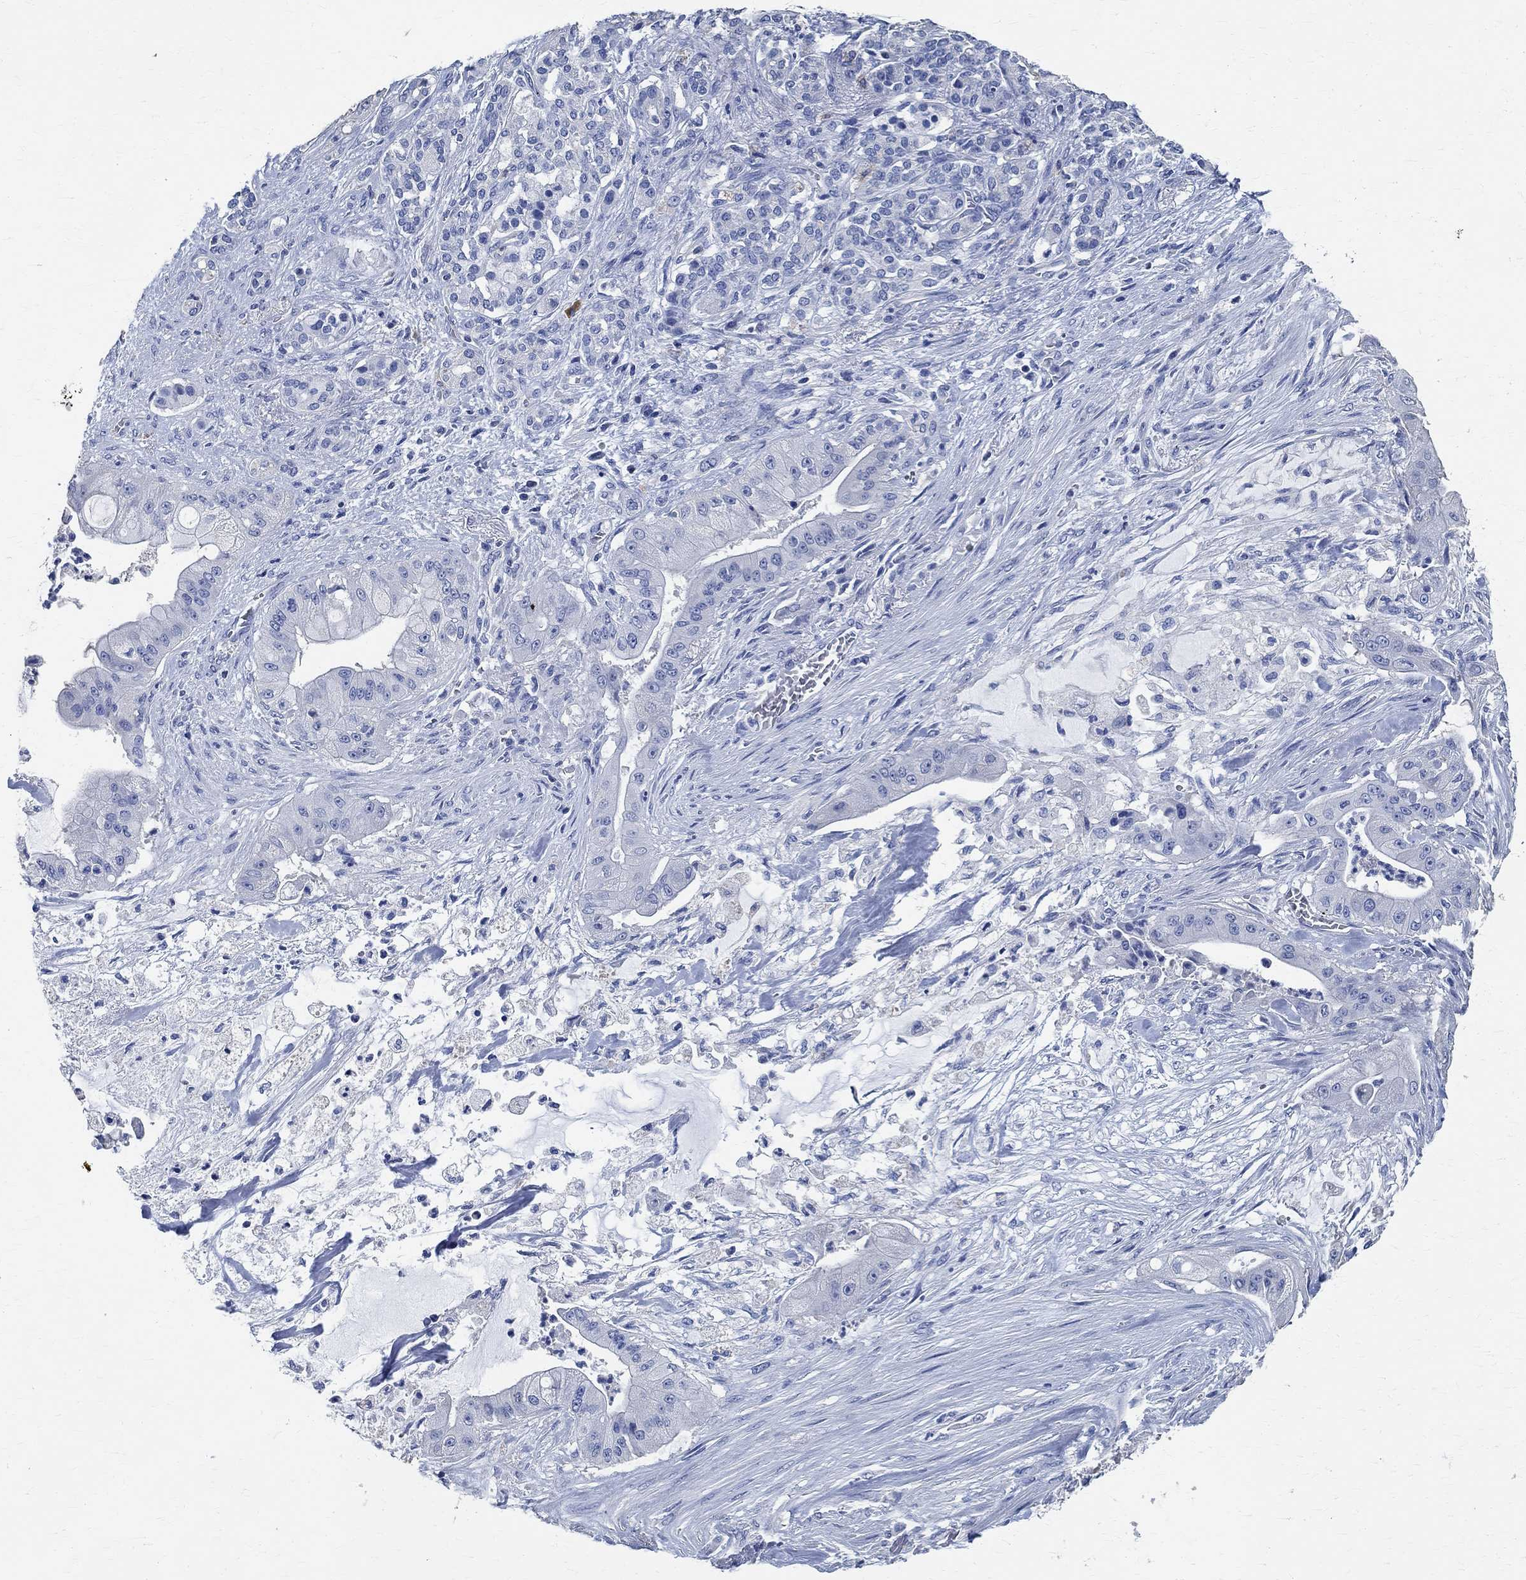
{"staining": {"intensity": "negative", "quantity": "none", "location": "none"}, "tissue": "pancreatic cancer", "cell_type": "Tumor cells", "image_type": "cancer", "snomed": [{"axis": "morphology", "description": "Normal tissue, NOS"}, {"axis": "morphology", "description": "Inflammation, NOS"}, {"axis": "morphology", "description": "Adenocarcinoma, NOS"}, {"axis": "topography", "description": "Pancreas"}], "caption": "Immunohistochemical staining of adenocarcinoma (pancreatic) demonstrates no significant staining in tumor cells.", "gene": "PRX", "patient": {"sex": "male", "age": 57}}